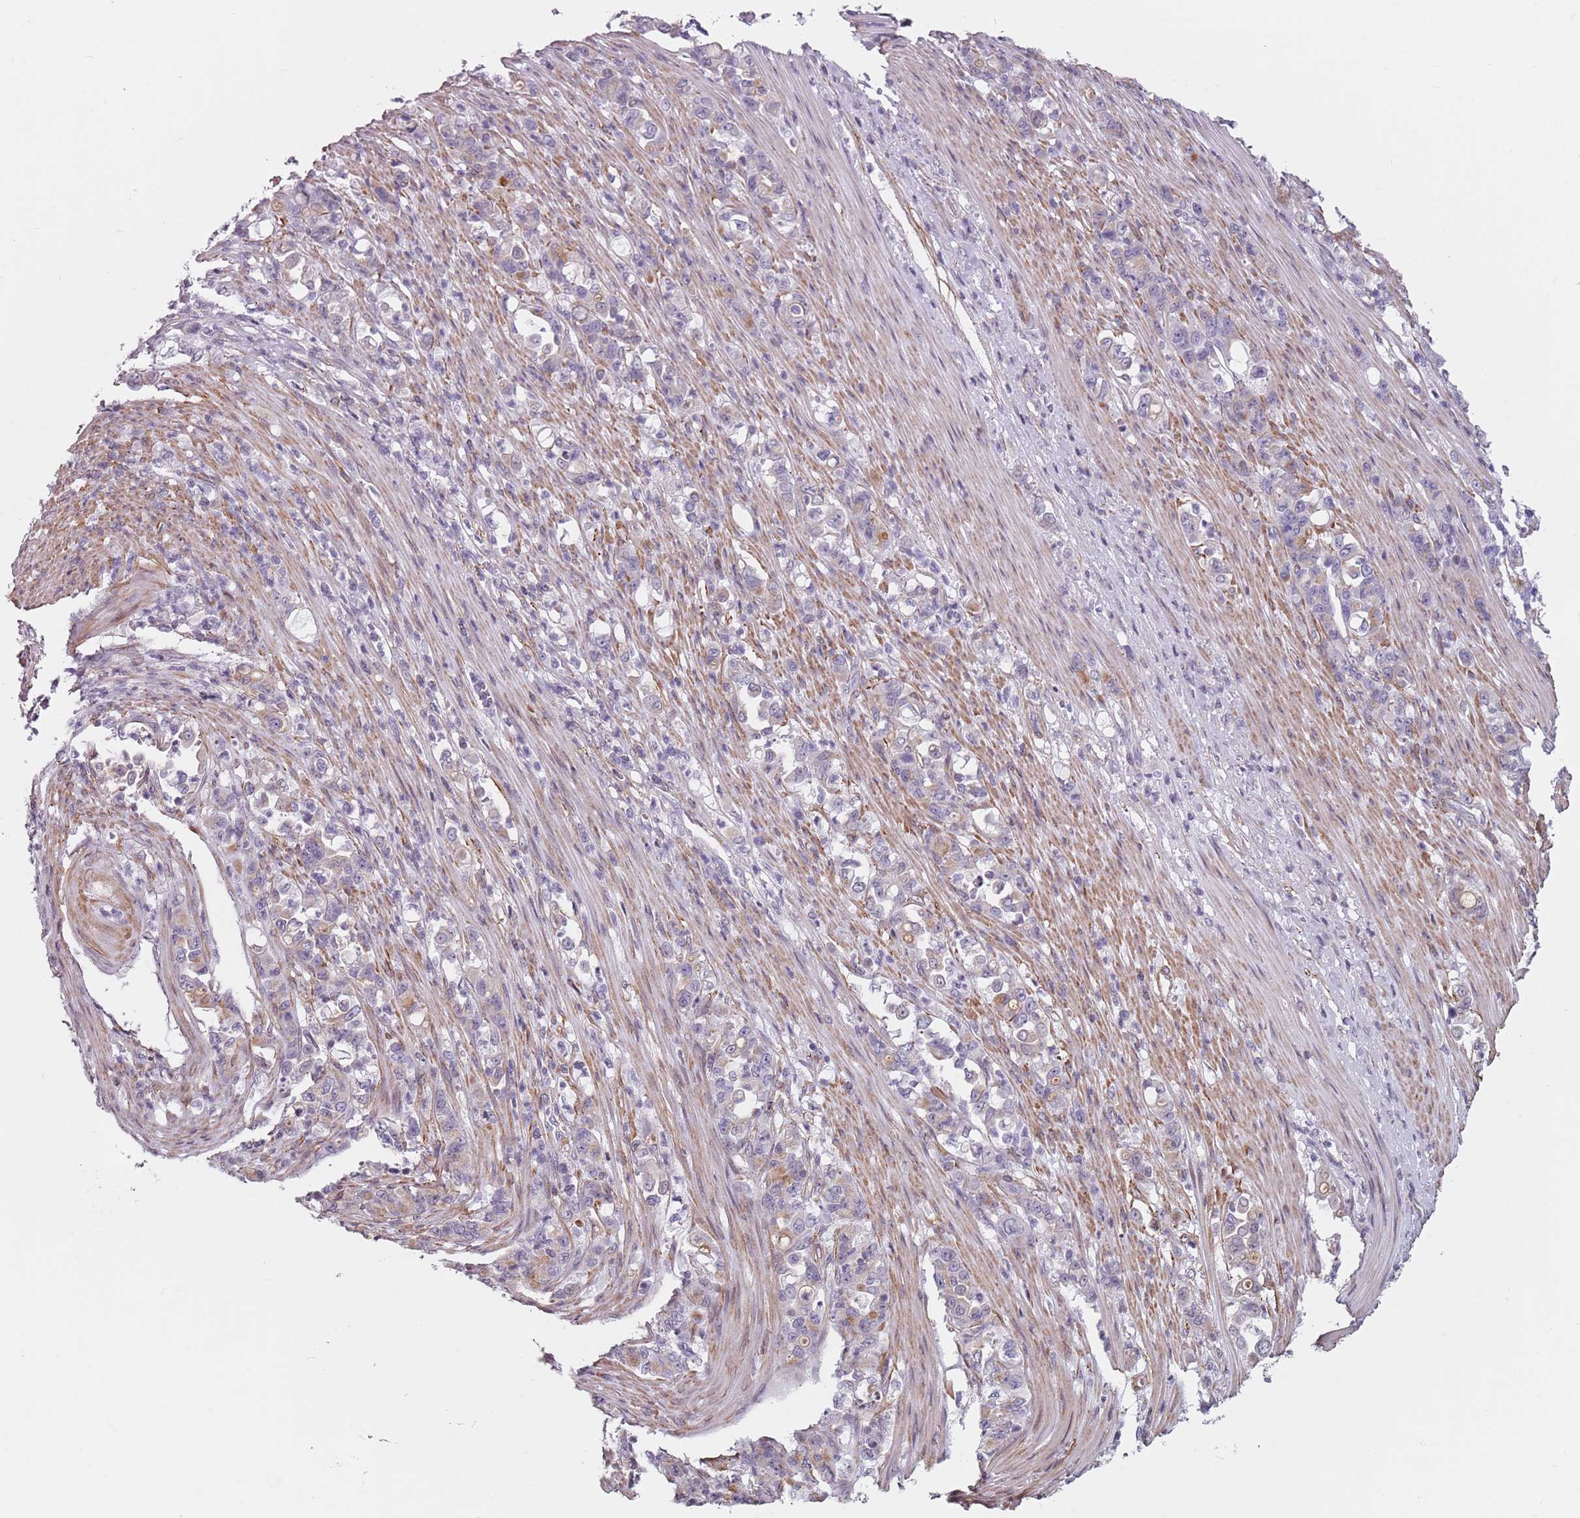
{"staining": {"intensity": "negative", "quantity": "none", "location": "none"}, "tissue": "stomach cancer", "cell_type": "Tumor cells", "image_type": "cancer", "snomed": [{"axis": "morphology", "description": "Normal tissue, NOS"}, {"axis": "morphology", "description": "Adenocarcinoma, NOS"}, {"axis": "topography", "description": "Stomach"}], "caption": "A micrograph of stomach adenocarcinoma stained for a protein reveals no brown staining in tumor cells.", "gene": "TMC4", "patient": {"sex": "female", "age": 79}}